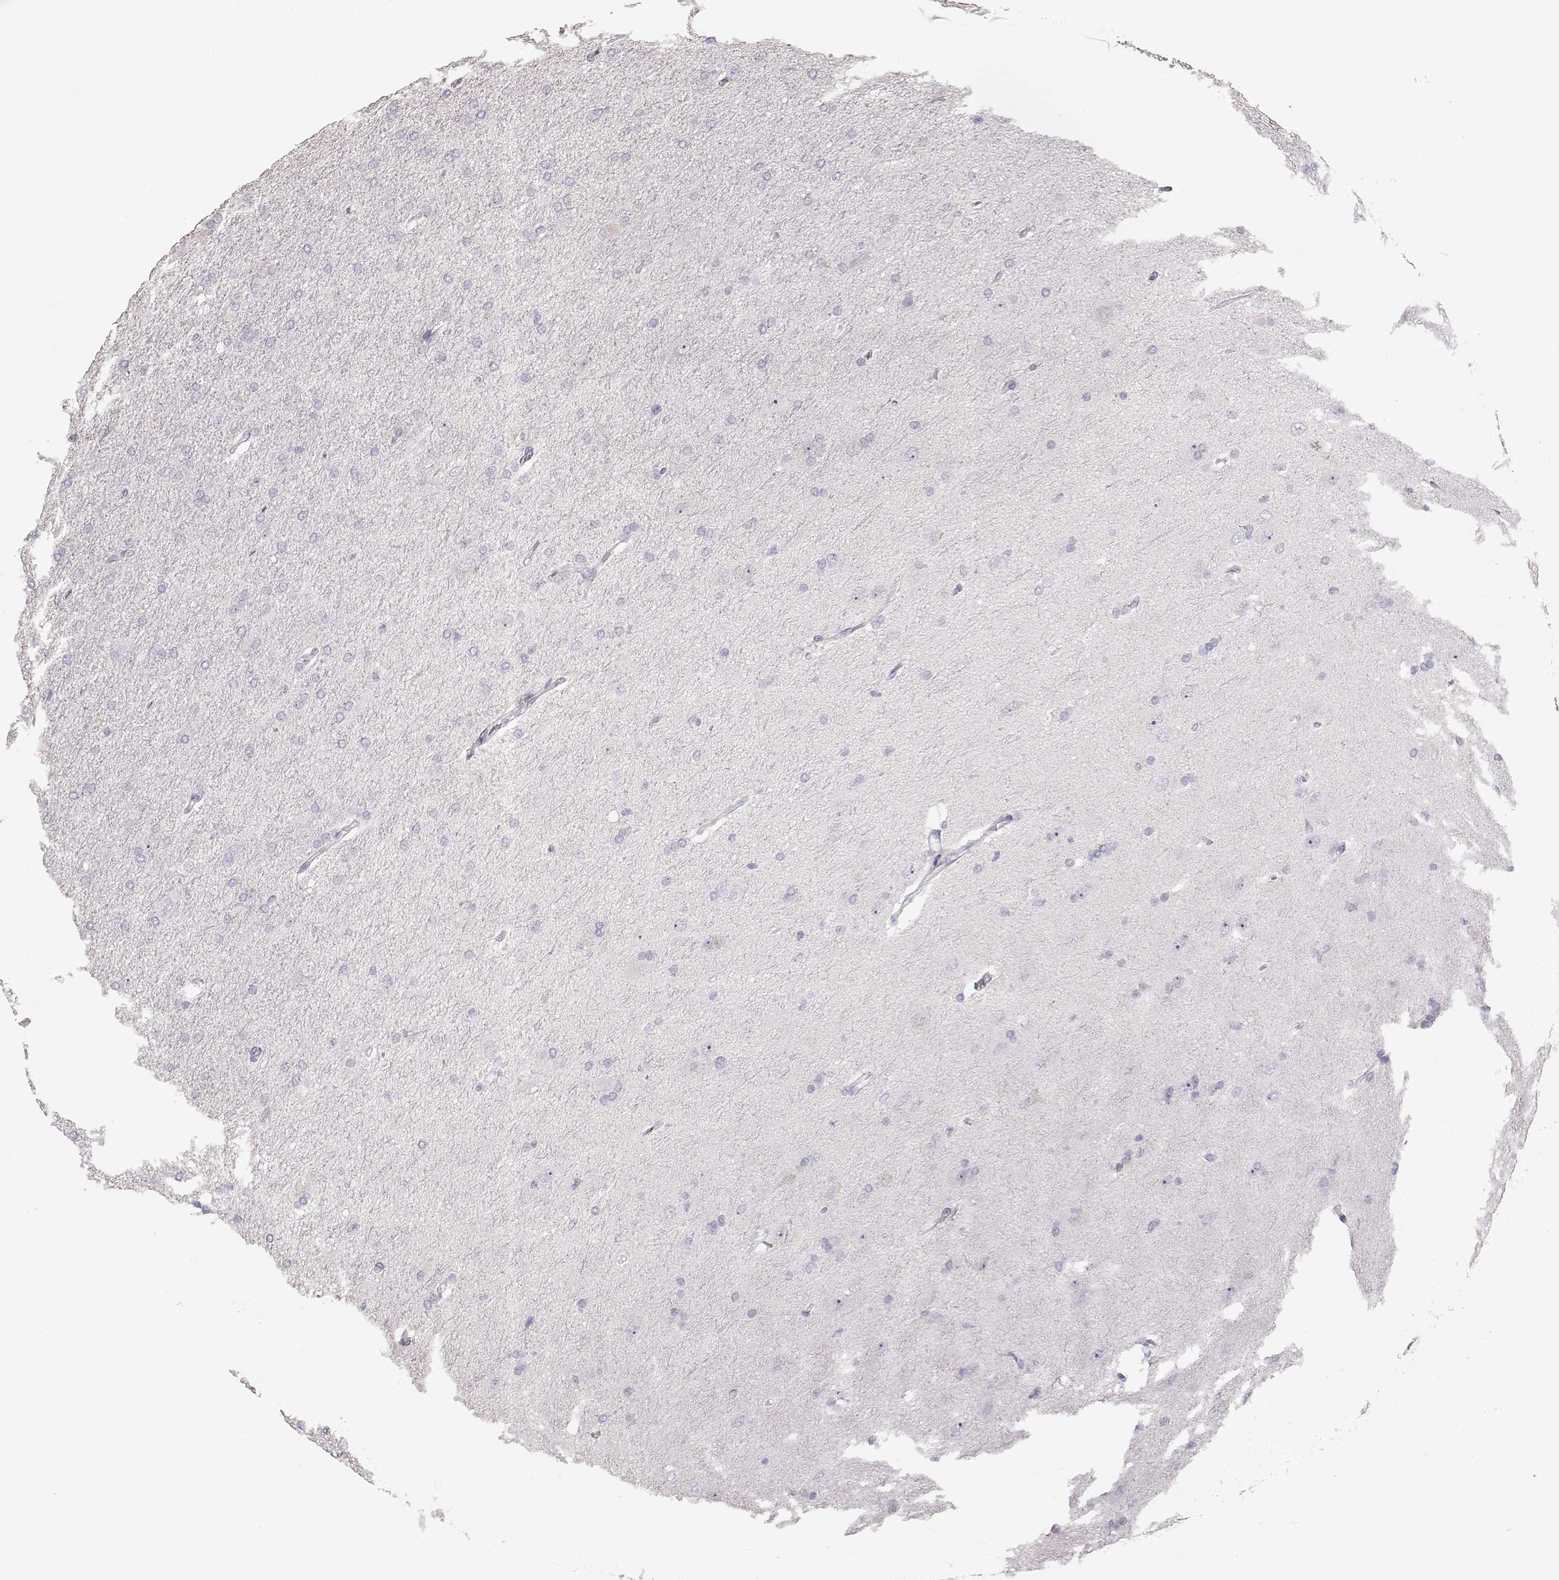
{"staining": {"intensity": "negative", "quantity": "none", "location": "none"}, "tissue": "glioma", "cell_type": "Tumor cells", "image_type": "cancer", "snomed": [{"axis": "morphology", "description": "Glioma, malignant, High grade"}, {"axis": "topography", "description": "Cerebral cortex"}], "caption": "There is no significant positivity in tumor cells of glioma. The staining was performed using DAB to visualize the protein expression in brown, while the nuclei were stained in blue with hematoxylin (Magnification: 20x).", "gene": "SLC18A1", "patient": {"sex": "male", "age": 70}}